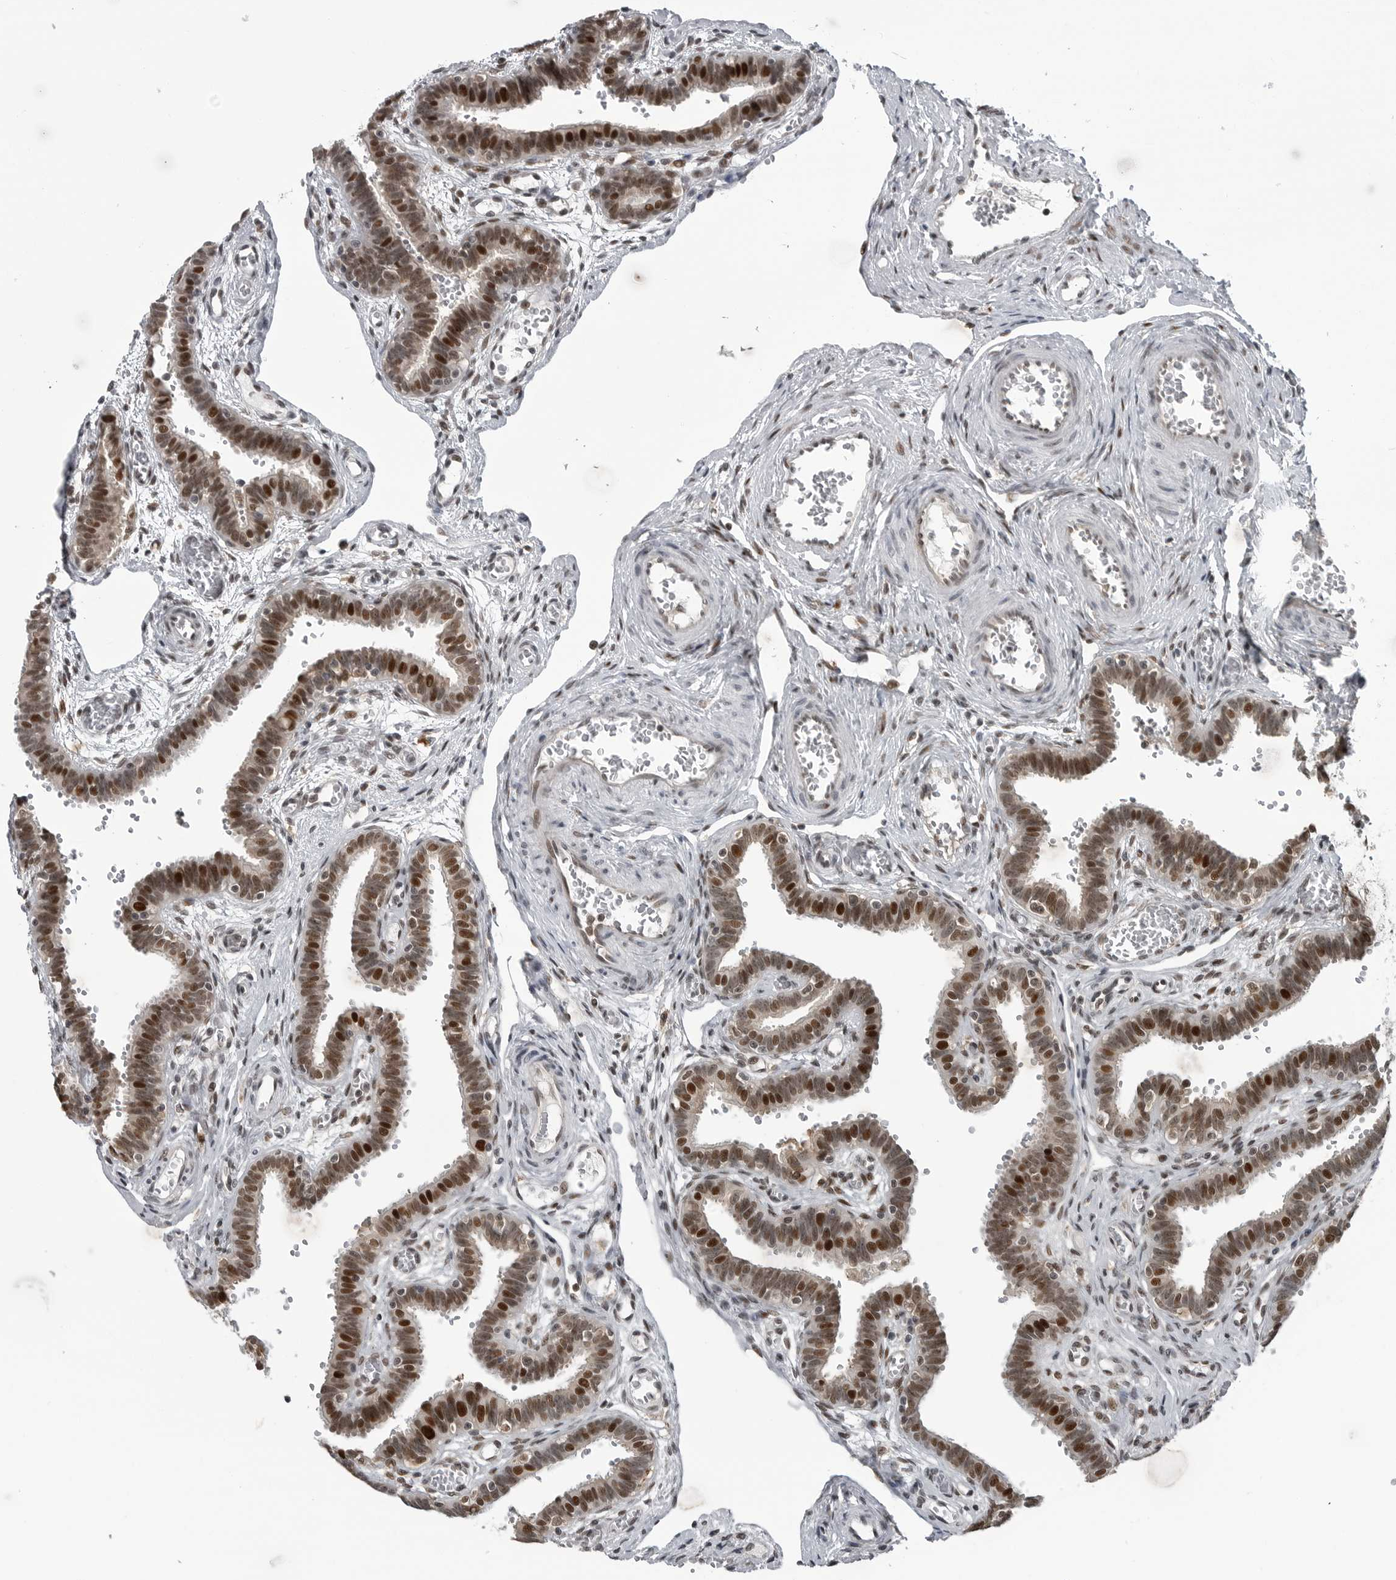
{"staining": {"intensity": "strong", "quantity": ">75%", "location": "nuclear"}, "tissue": "fallopian tube", "cell_type": "Glandular cells", "image_type": "normal", "snomed": [{"axis": "morphology", "description": "Normal tissue, NOS"}, {"axis": "topography", "description": "Fallopian tube"}, {"axis": "topography", "description": "Placenta"}], "caption": "Strong nuclear expression is identified in about >75% of glandular cells in normal fallopian tube.", "gene": "C8orf58", "patient": {"sex": "female", "age": 32}}